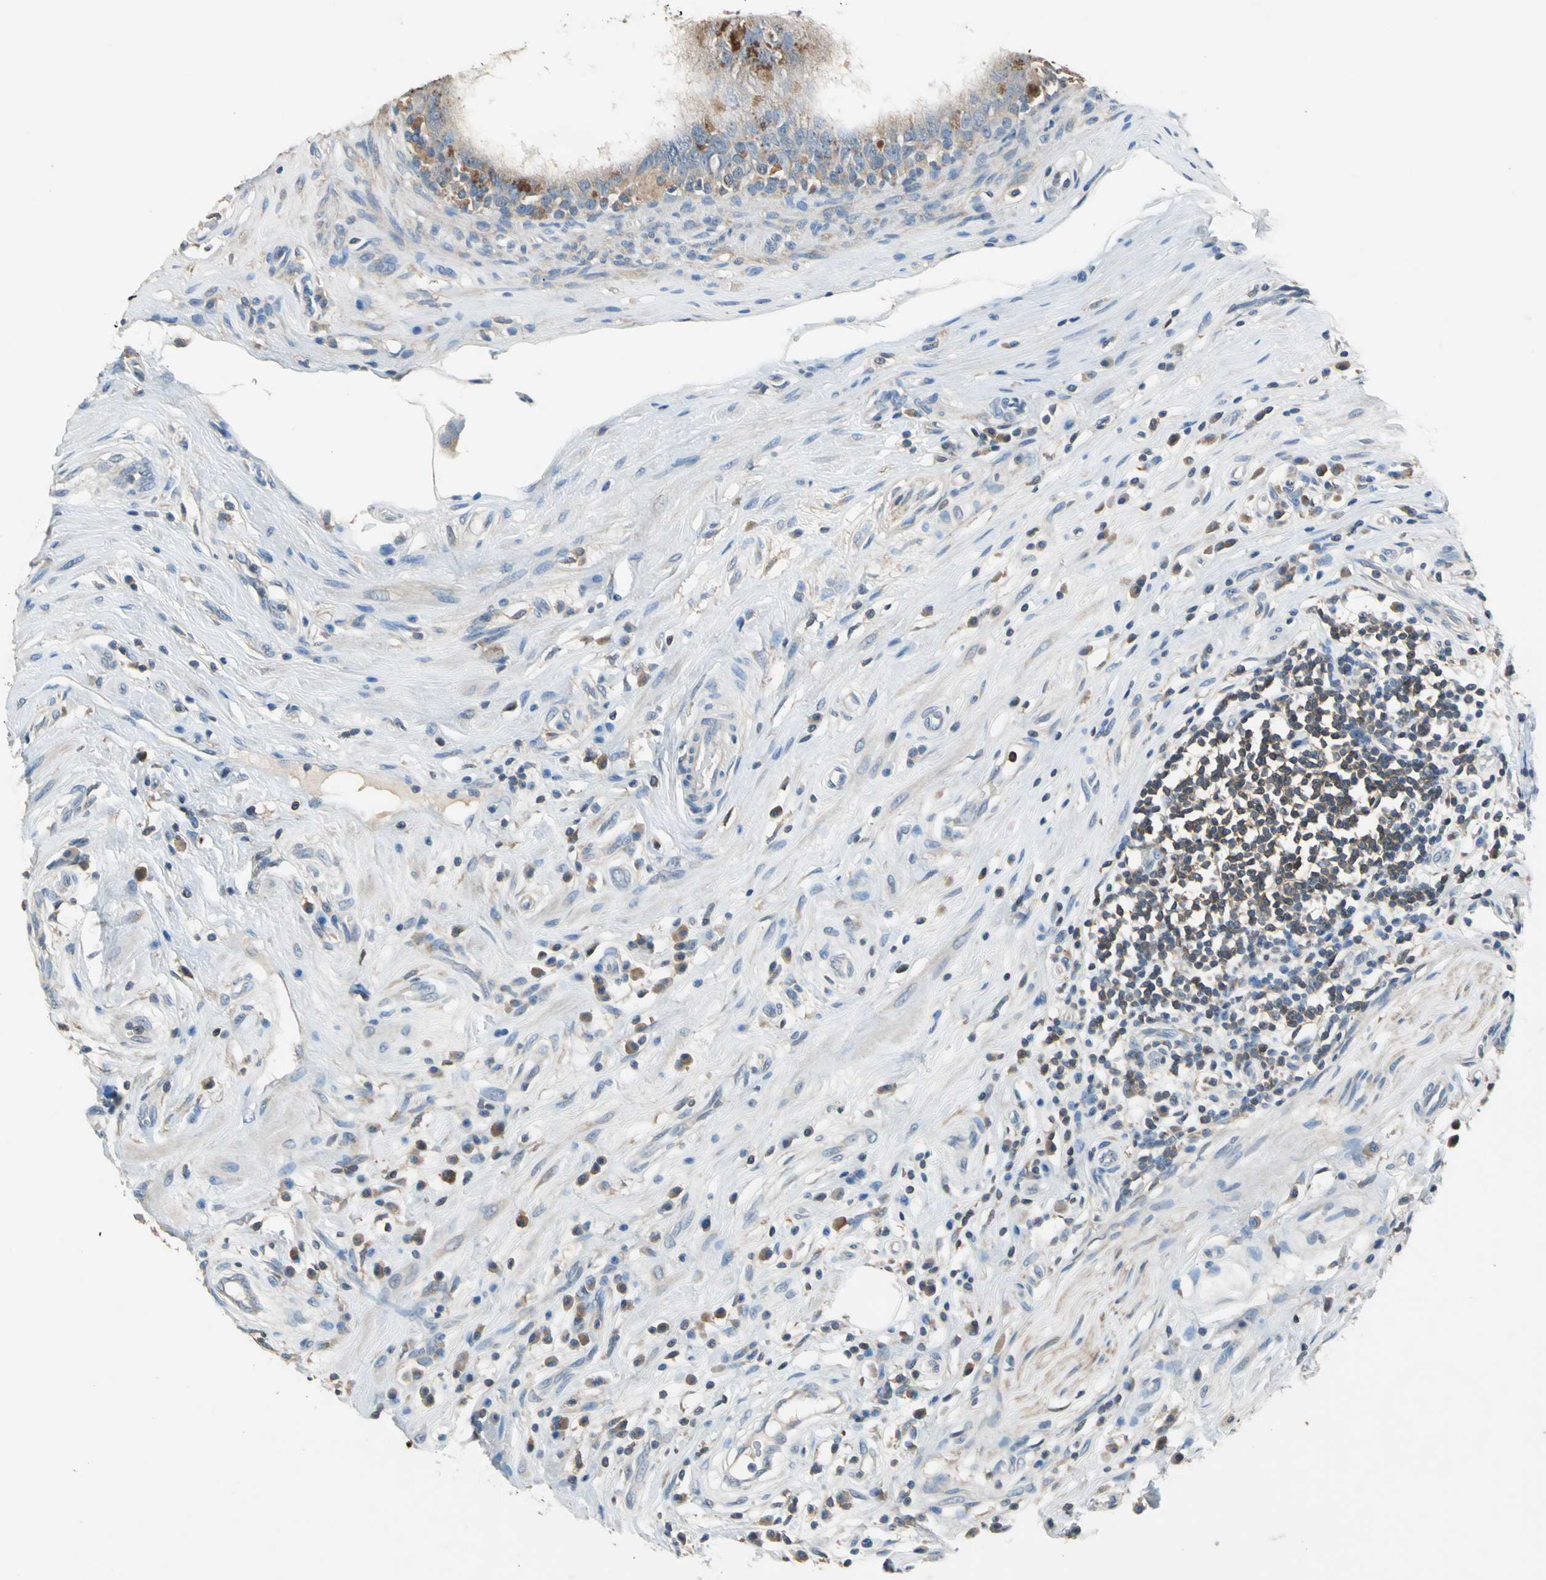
{"staining": {"intensity": "moderate", "quantity": ">75%", "location": "cytoplasmic/membranous"}, "tissue": "epididymis", "cell_type": "Glandular cells", "image_type": "normal", "snomed": [{"axis": "morphology", "description": "Normal tissue, NOS"}, {"axis": "morphology", "description": "Inflammation, NOS"}, {"axis": "topography", "description": "Epididymis"}], "caption": "The image demonstrates immunohistochemical staining of benign epididymis. There is moderate cytoplasmic/membranous expression is identified in about >75% of glandular cells.", "gene": "PRKCA", "patient": {"sex": "male", "age": 84}}